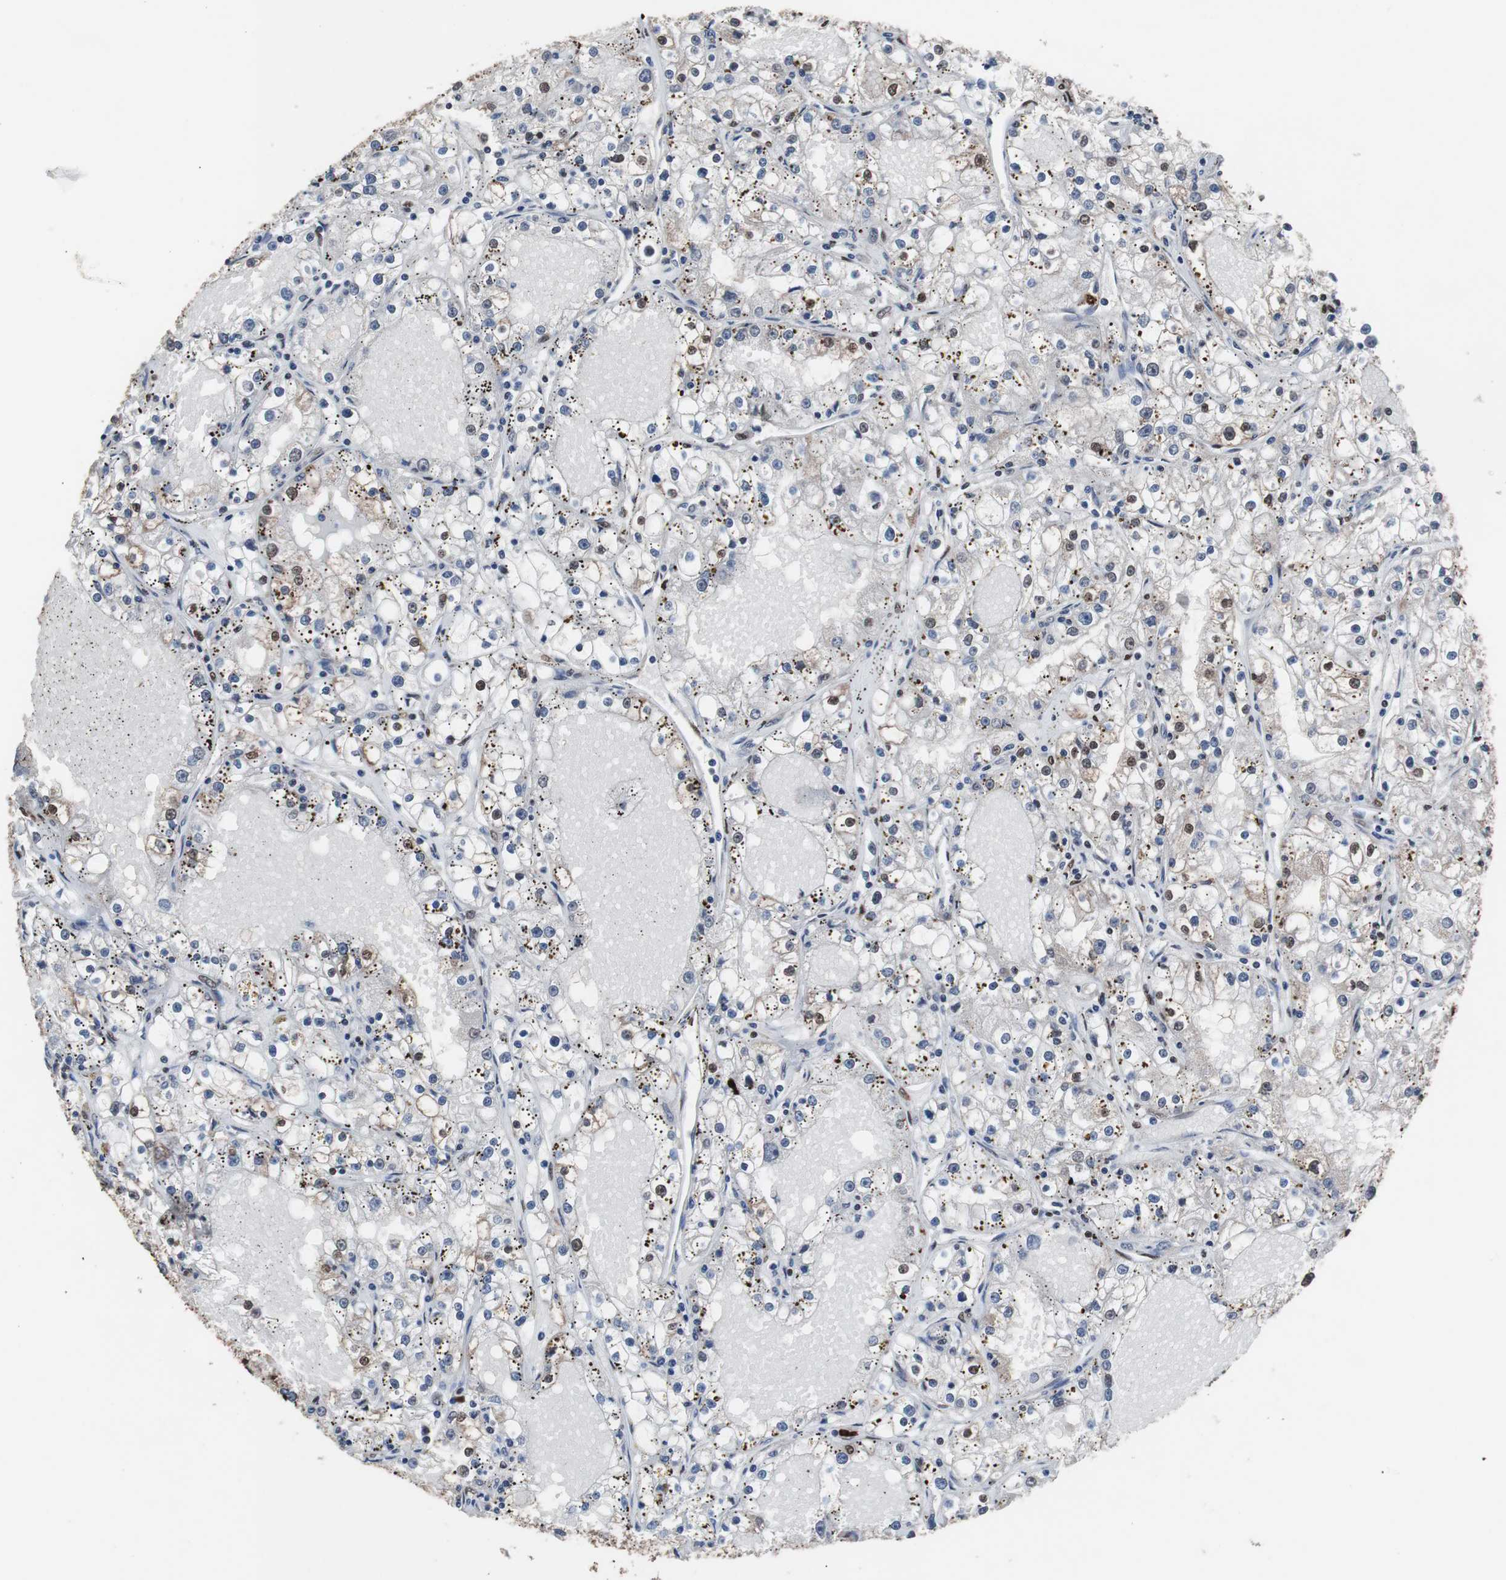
{"staining": {"intensity": "weak", "quantity": "<25%", "location": "nuclear"}, "tissue": "renal cancer", "cell_type": "Tumor cells", "image_type": "cancer", "snomed": [{"axis": "morphology", "description": "Adenocarcinoma, NOS"}, {"axis": "topography", "description": "Kidney"}], "caption": "The micrograph displays no staining of tumor cells in renal cancer (adenocarcinoma).", "gene": "MED27", "patient": {"sex": "male", "age": 56}}